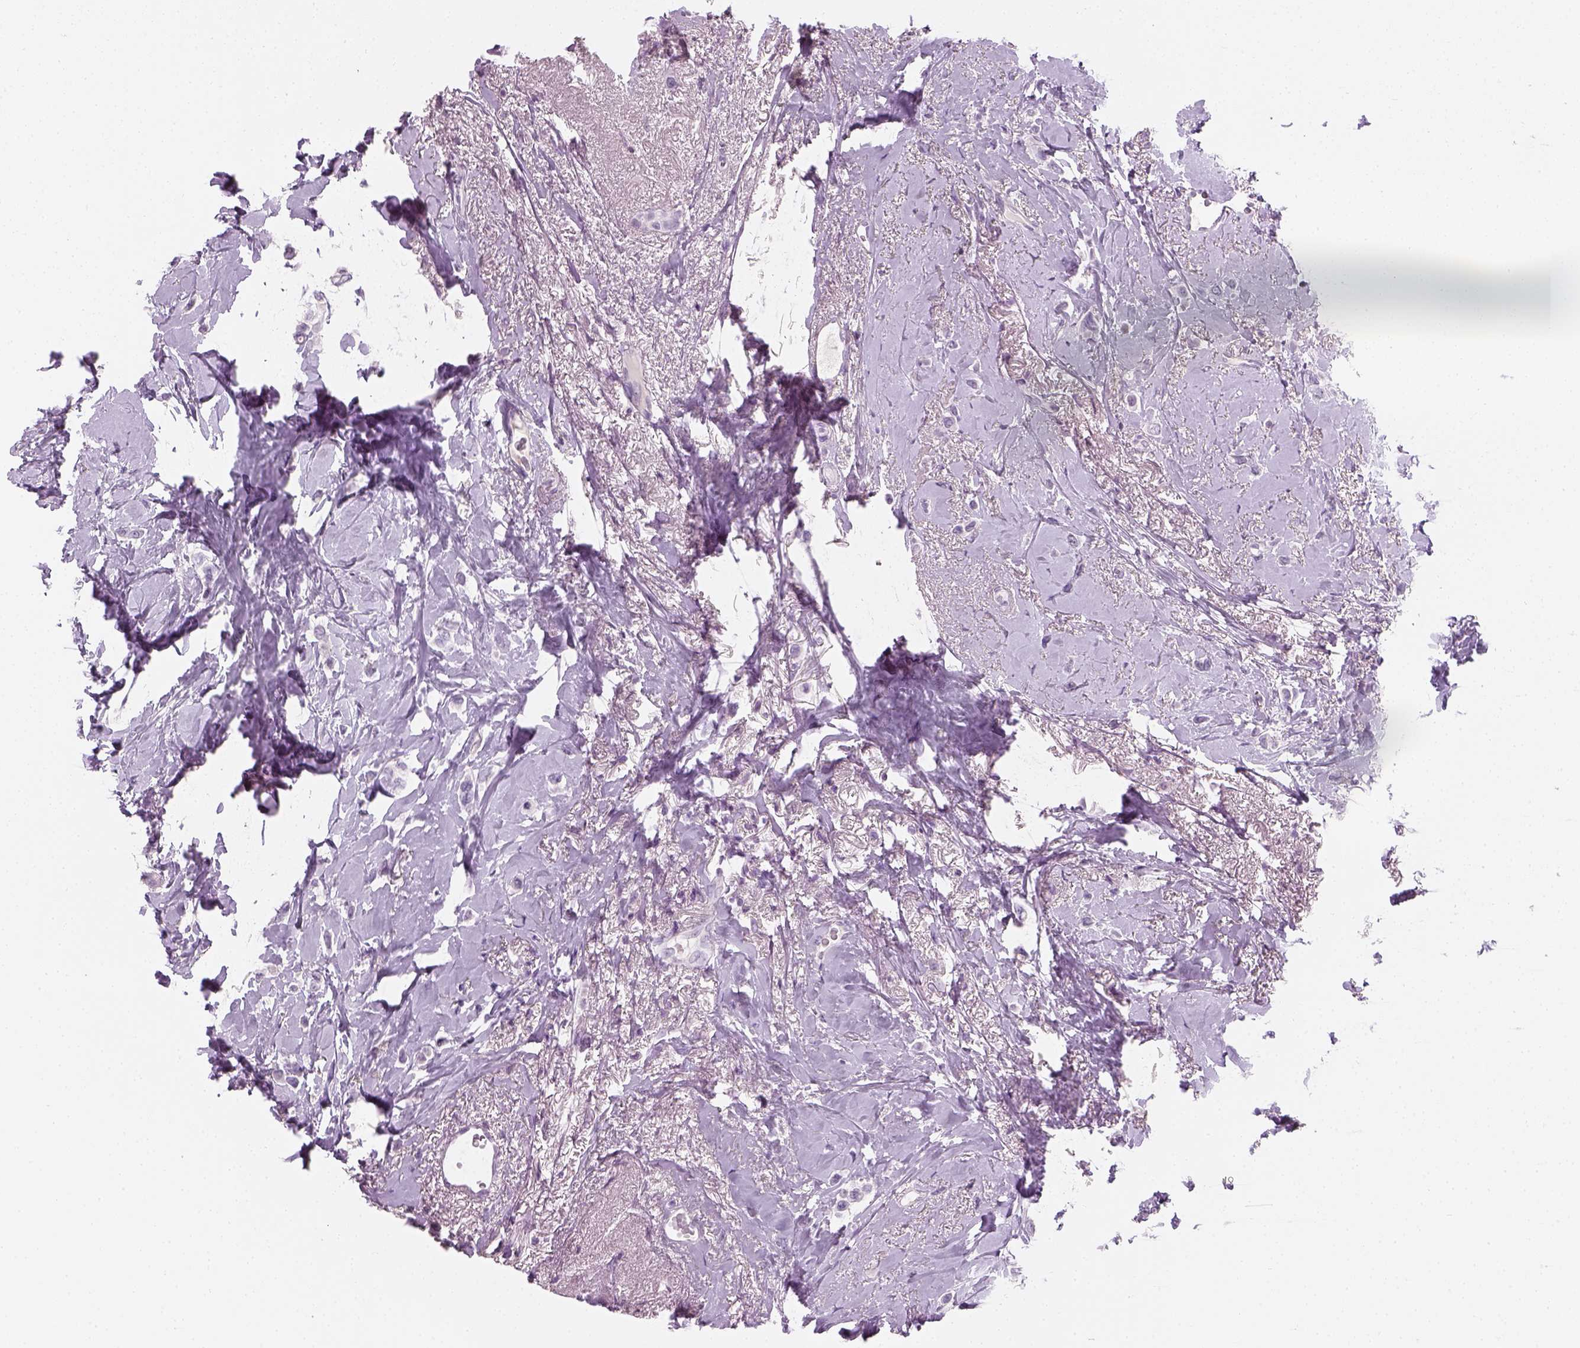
{"staining": {"intensity": "negative", "quantity": "none", "location": "none"}, "tissue": "breast cancer", "cell_type": "Tumor cells", "image_type": "cancer", "snomed": [{"axis": "morphology", "description": "Lobular carcinoma"}, {"axis": "topography", "description": "Breast"}], "caption": "Immunohistochemistry (IHC) of human breast cancer (lobular carcinoma) exhibits no expression in tumor cells. The staining was performed using DAB to visualize the protein expression in brown, while the nuclei were stained in blue with hematoxylin (Magnification: 20x).", "gene": "TH", "patient": {"sex": "female", "age": 66}}